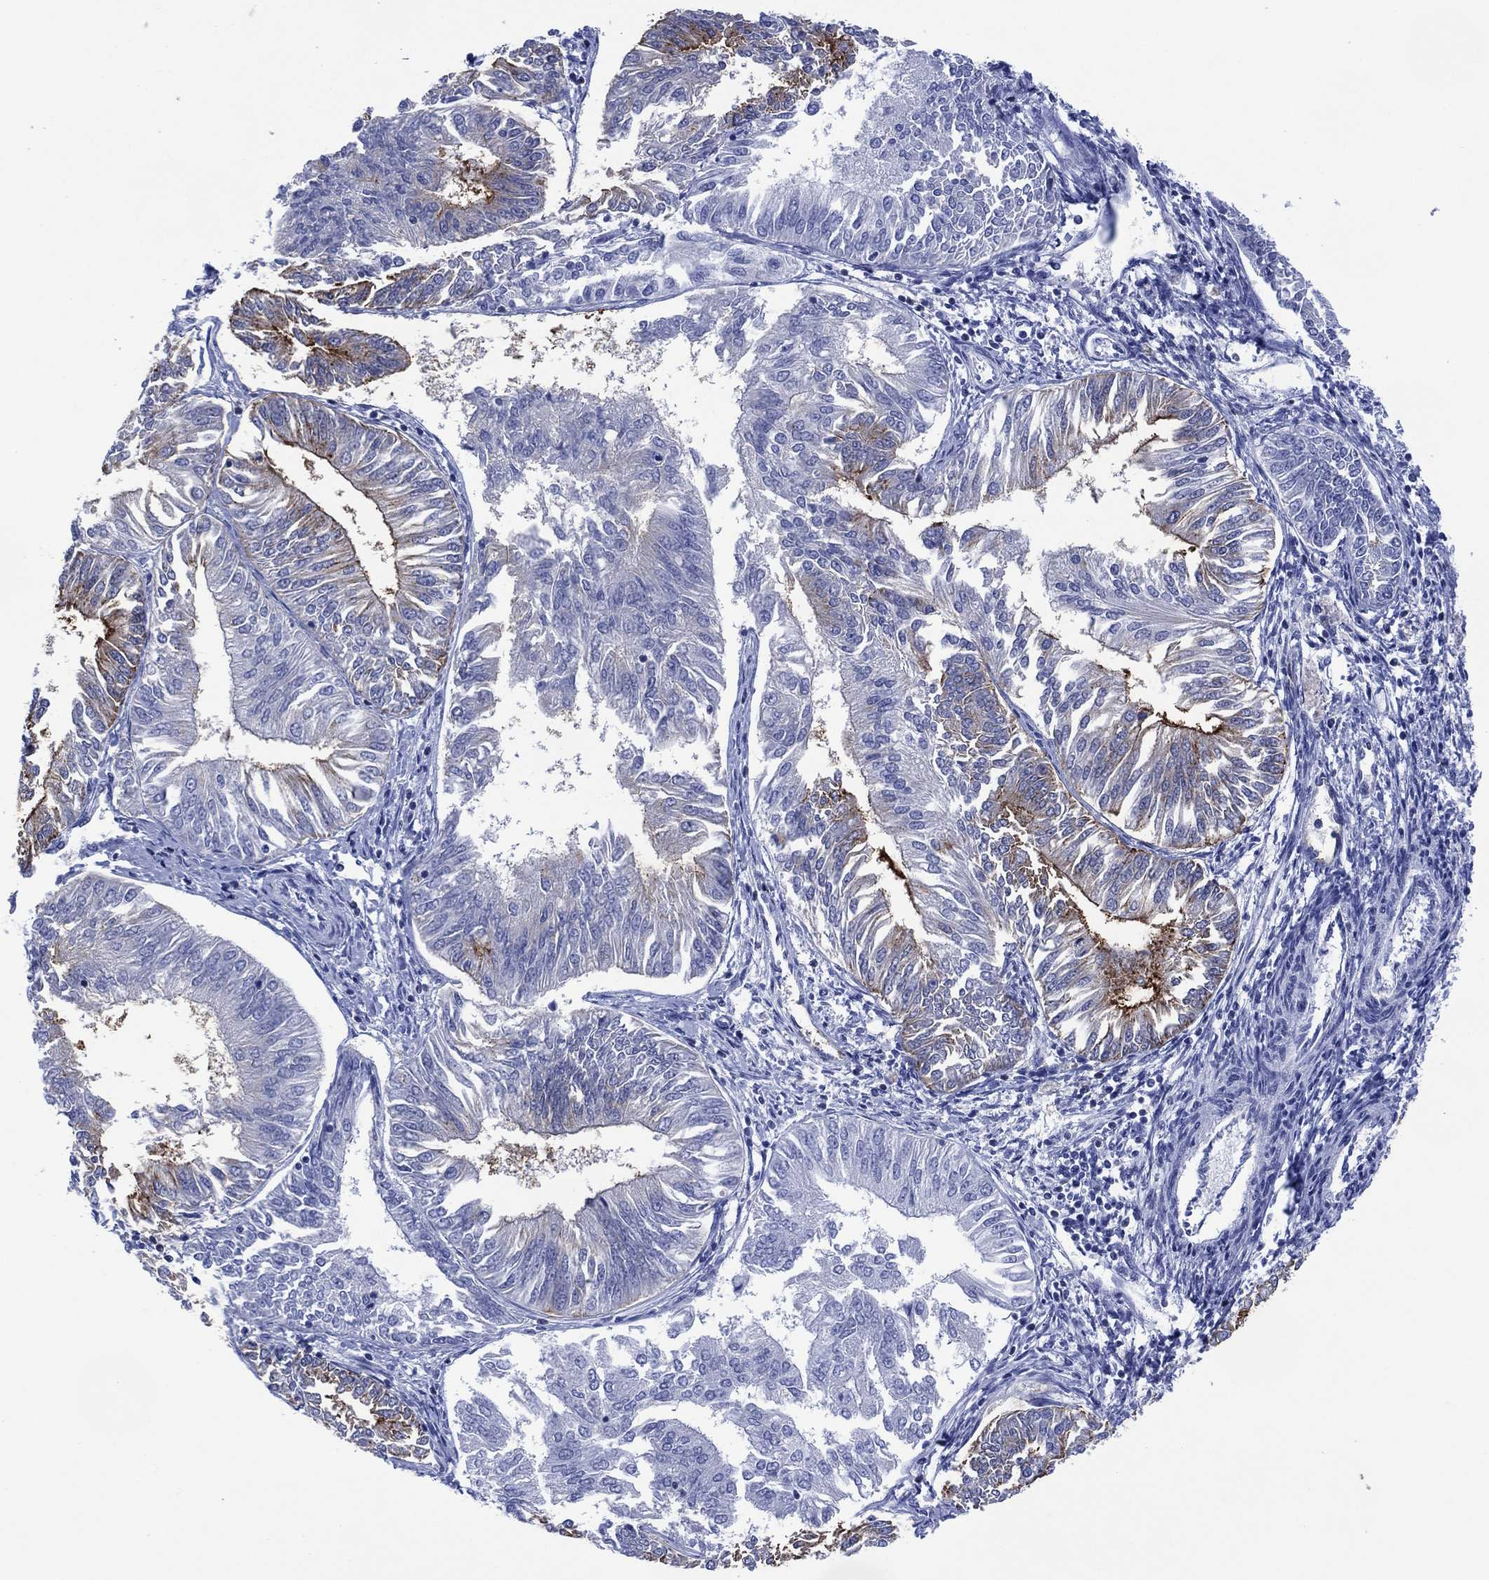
{"staining": {"intensity": "strong", "quantity": "<25%", "location": "cytoplasmic/membranous"}, "tissue": "endometrial cancer", "cell_type": "Tumor cells", "image_type": "cancer", "snomed": [{"axis": "morphology", "description": "Adenocarcinoma, NOS"}, {"axis": "topography", "description": "Endometrium"}], "caption": "IHC histopathology image of human endometrial adenocarcinoma stained for a protein (brown), which reveals medium levels of strong cytoplasmic/membranous staining in approximately <25% of tumor cells.", "gene": "DPP4", "patient": {"sex": "female", "age": 58}}